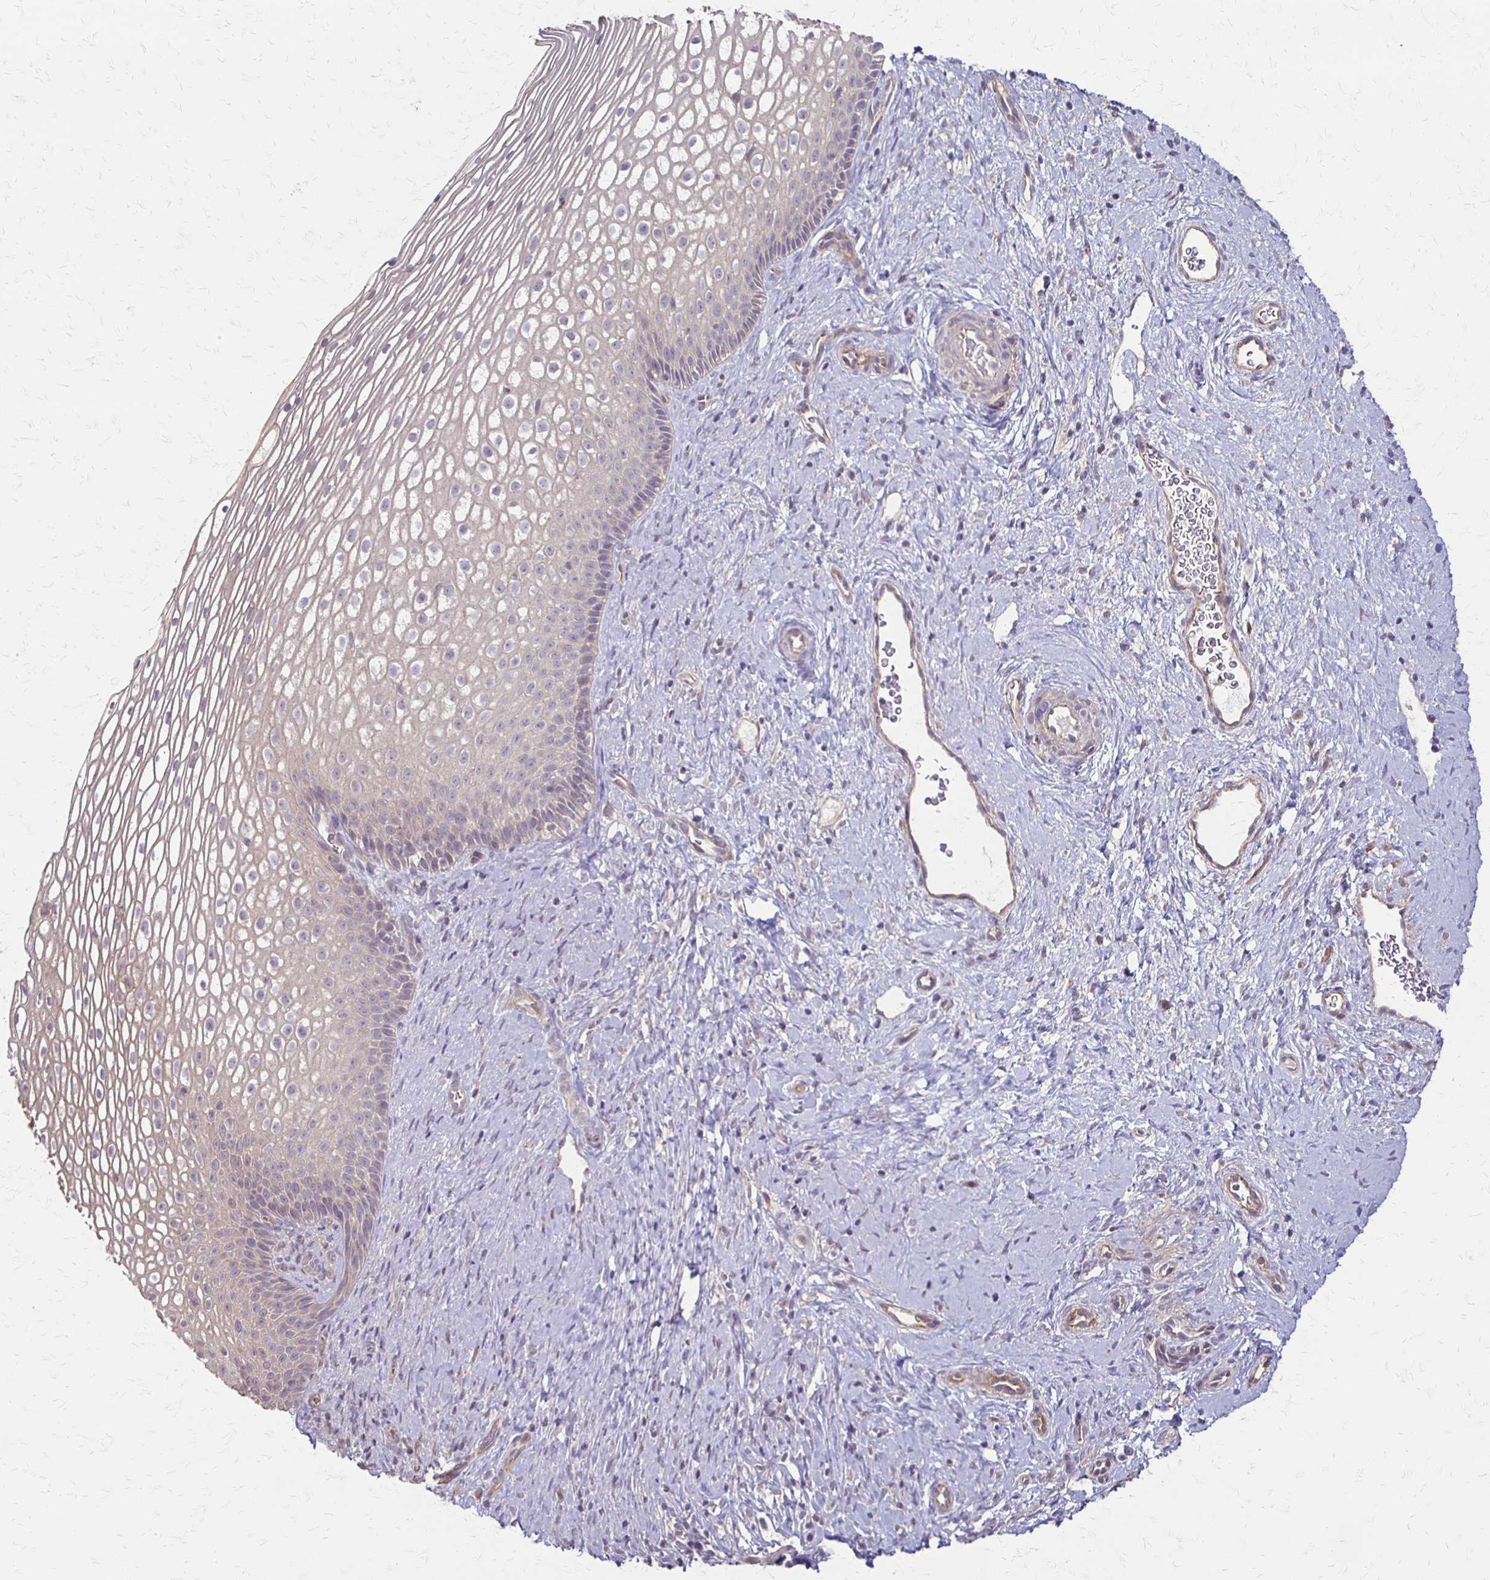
{"staining": {"intensity": "negative", "quantity": "none", "location": "none"}, "tissue": "cervix", "cell_type": "Squamous epithelial cells", "image_type": "normal", "snomed": [{"axis": "morphology", "description": "Normal tissue, NOS"}, {"axis": "topography", "description": "Cervix"}], "caption": "The micrograph shows no staining of squamous epithelial cells in unremarkable cervix. (IHC, brightfield microscopy, high magnification).", "gene": "CFL2", "patient": {"sex": "female", "age": 34}}